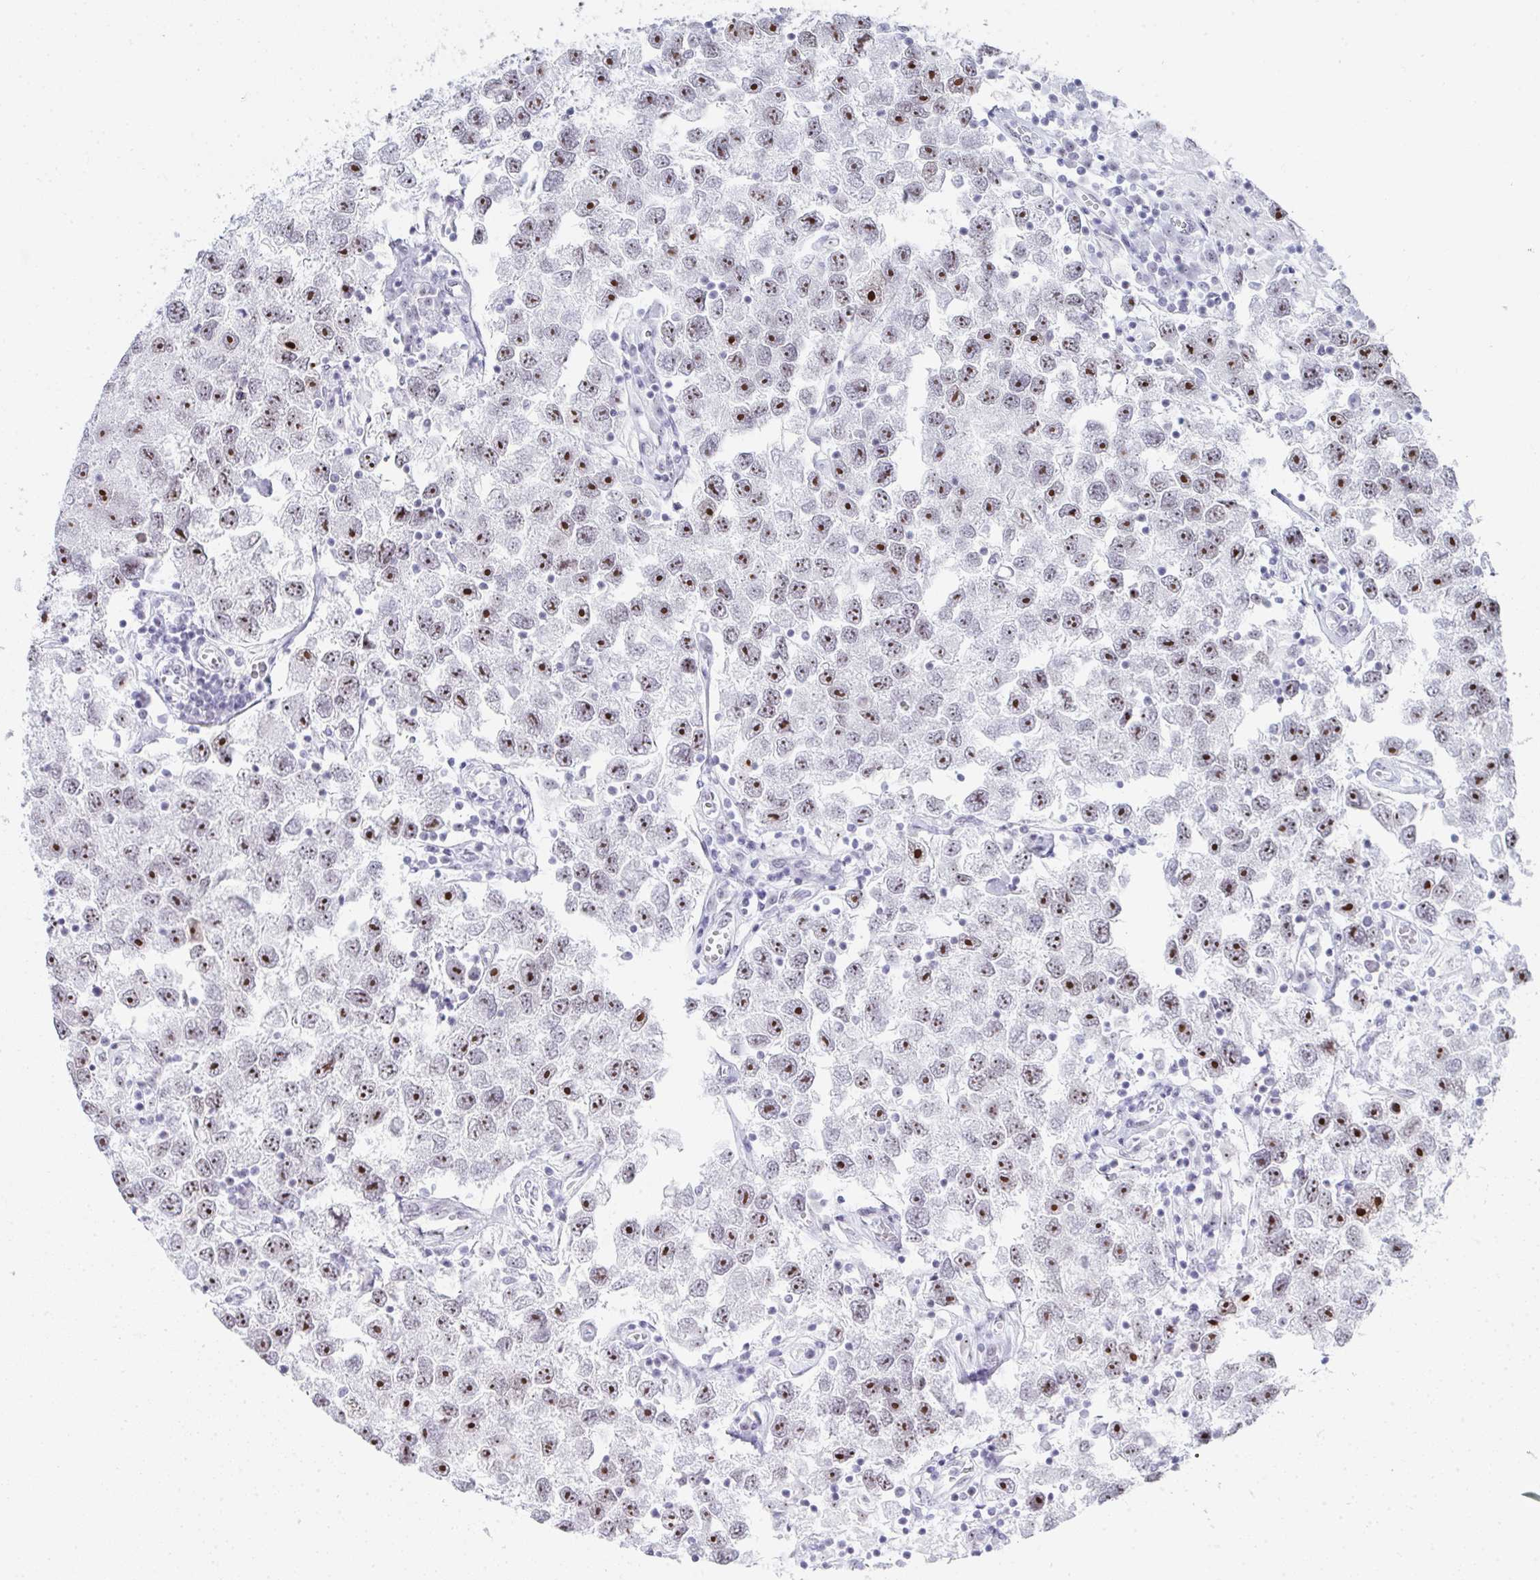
{"staining": {"intensity": "strong", "quantity": ">75%", "location": "nuclear"}, "tissue": "testis cancer", "cell_type": "Tumor cells", "image_type": "cancer", "snomed": [{"axis": "morphology", "description": "Seminoma, NOS"}, {"axis": "topography", "description": "Testis"}], "caption": "Testis cancer stained for a protein (brown) displays strong nuclear positive positivity in about >75% of tumor cells.", "gene": "NOP10", "patient": {"sex": "male", "age": 26}}